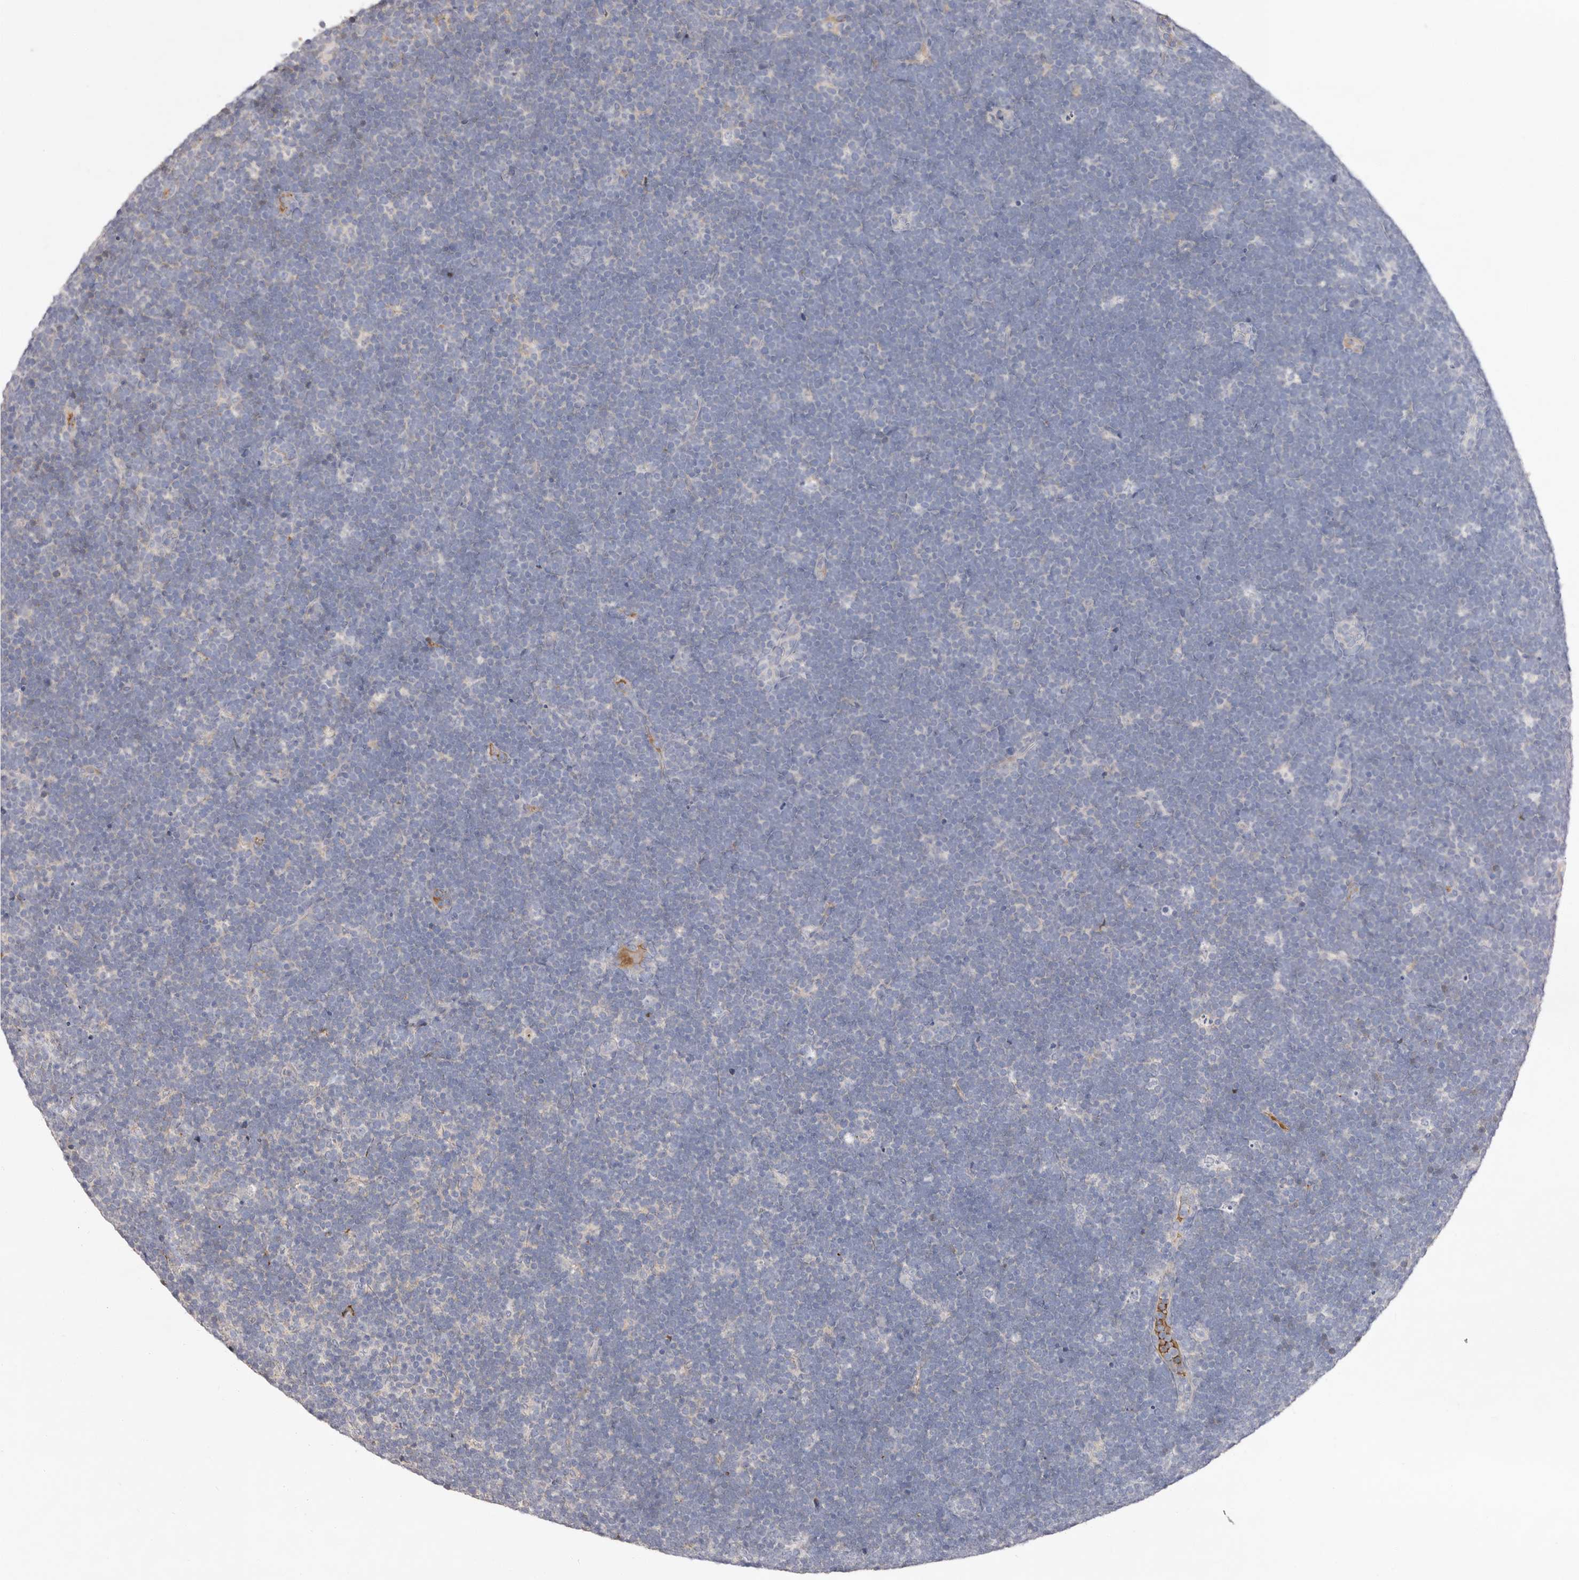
{"staining": {"intensity": "negative", "quantity": "none", "location": "none"}, "tissue": "lymphoma", "cell_type": "Tumor cells", "image_type": "cancer", "snomed": [{"axis": "morphology", "description": "Malignant lymphoma, non-Hodgkin's type, High grade"}, {"axis": "topography", "description": "Lymph node"}], "caption": "Immunohistochemistry (IHC) of human lymphoma displays no positivity in tumor cells.", "gene": "LMLN", "patient": {"sex": "male", "age": 13}}